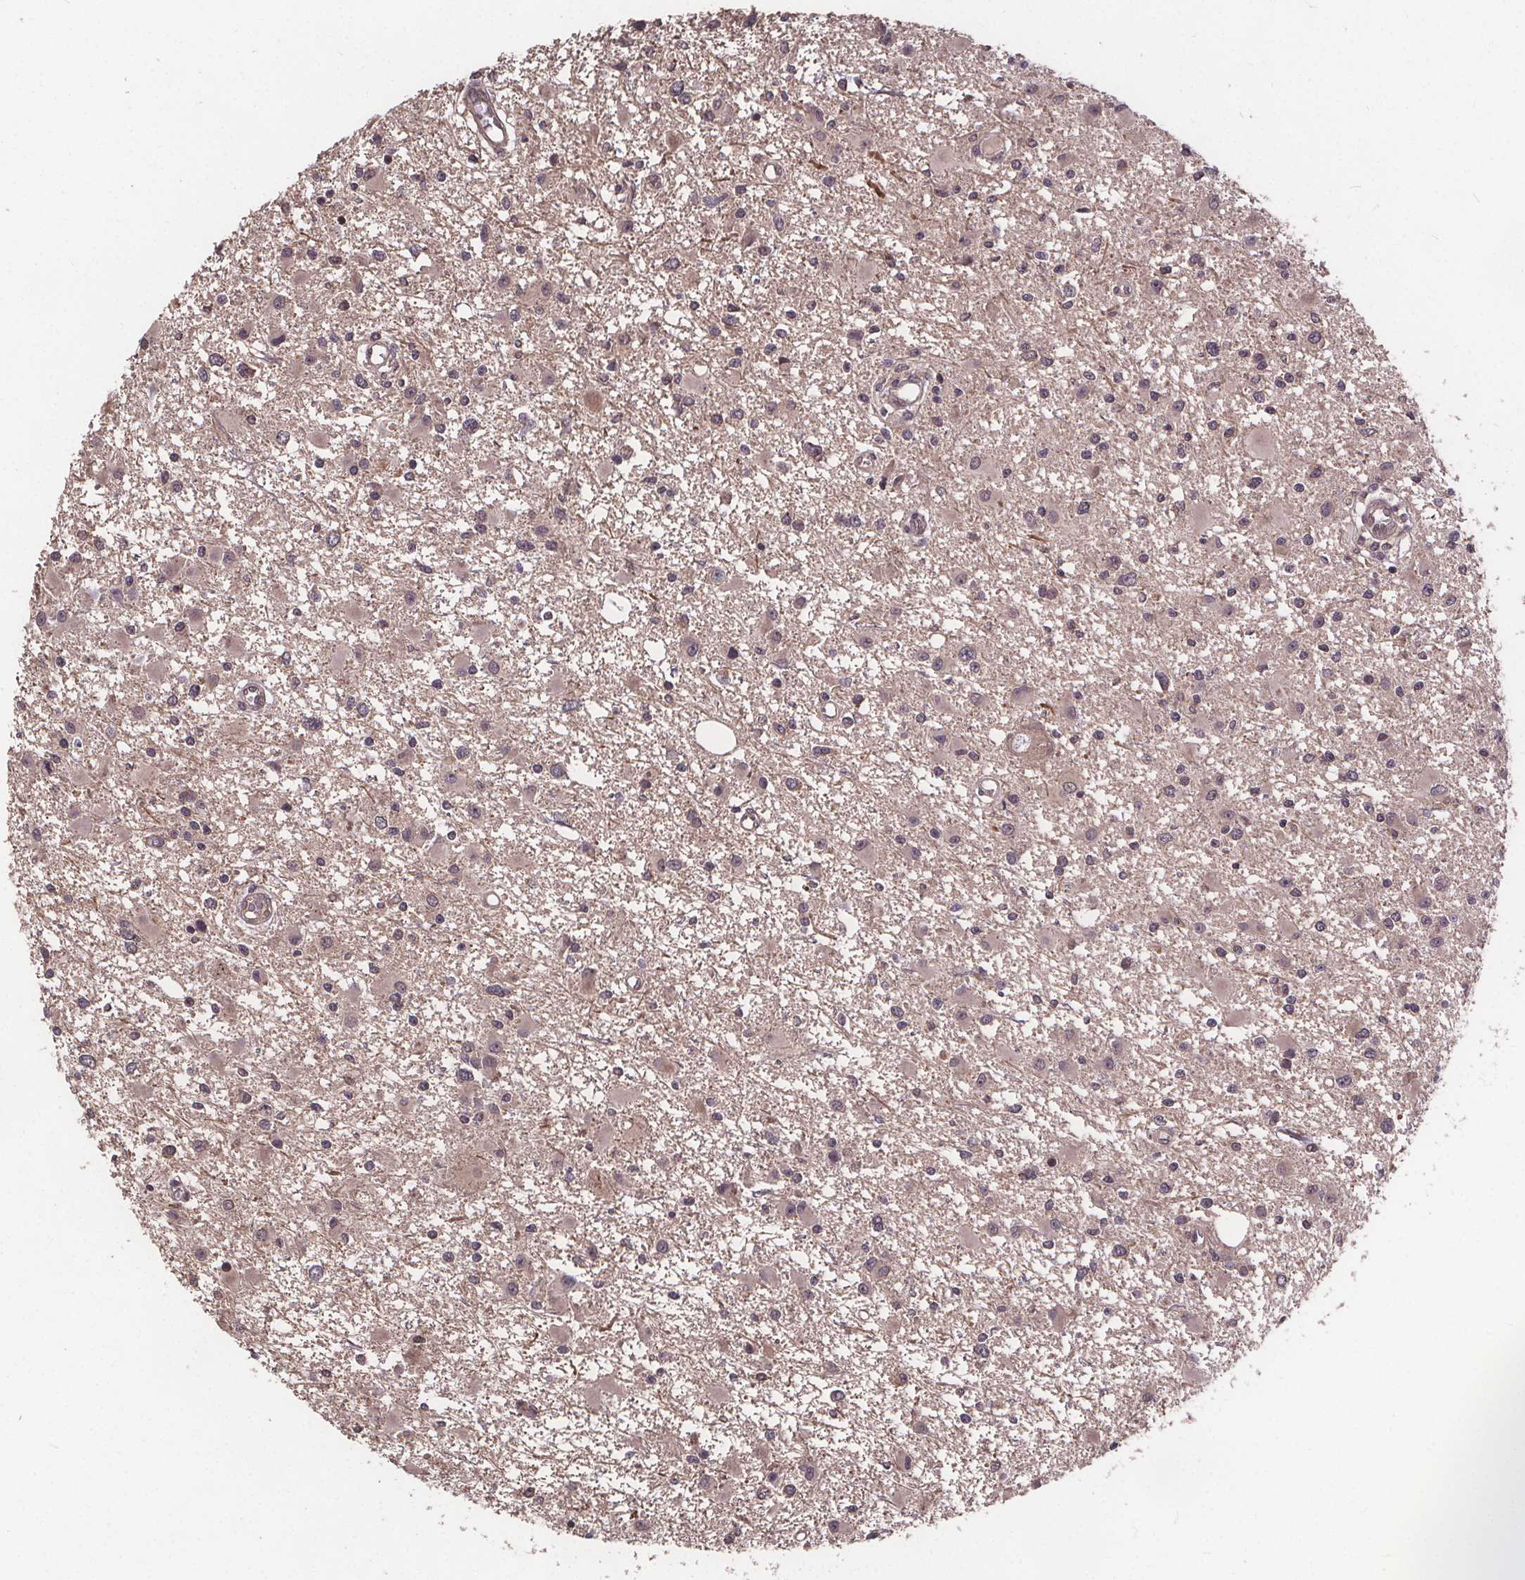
{"staining": {"intensity": "negative", "quantity": "none", "location": "none"}, "tissue": "glioma", "cell_type": "Tumor cells", "image_type": "cancer", "snomed": [{"axis": "morphology", "description": "Glioma, malignant, High grade"}, {"axis": "topography", "description": "Brain"}], "caption": "Tumor cells are negative for brown protein staining in glioma.", "gene": "USP9X", "patient": {"sex": "male", "age": 54}}